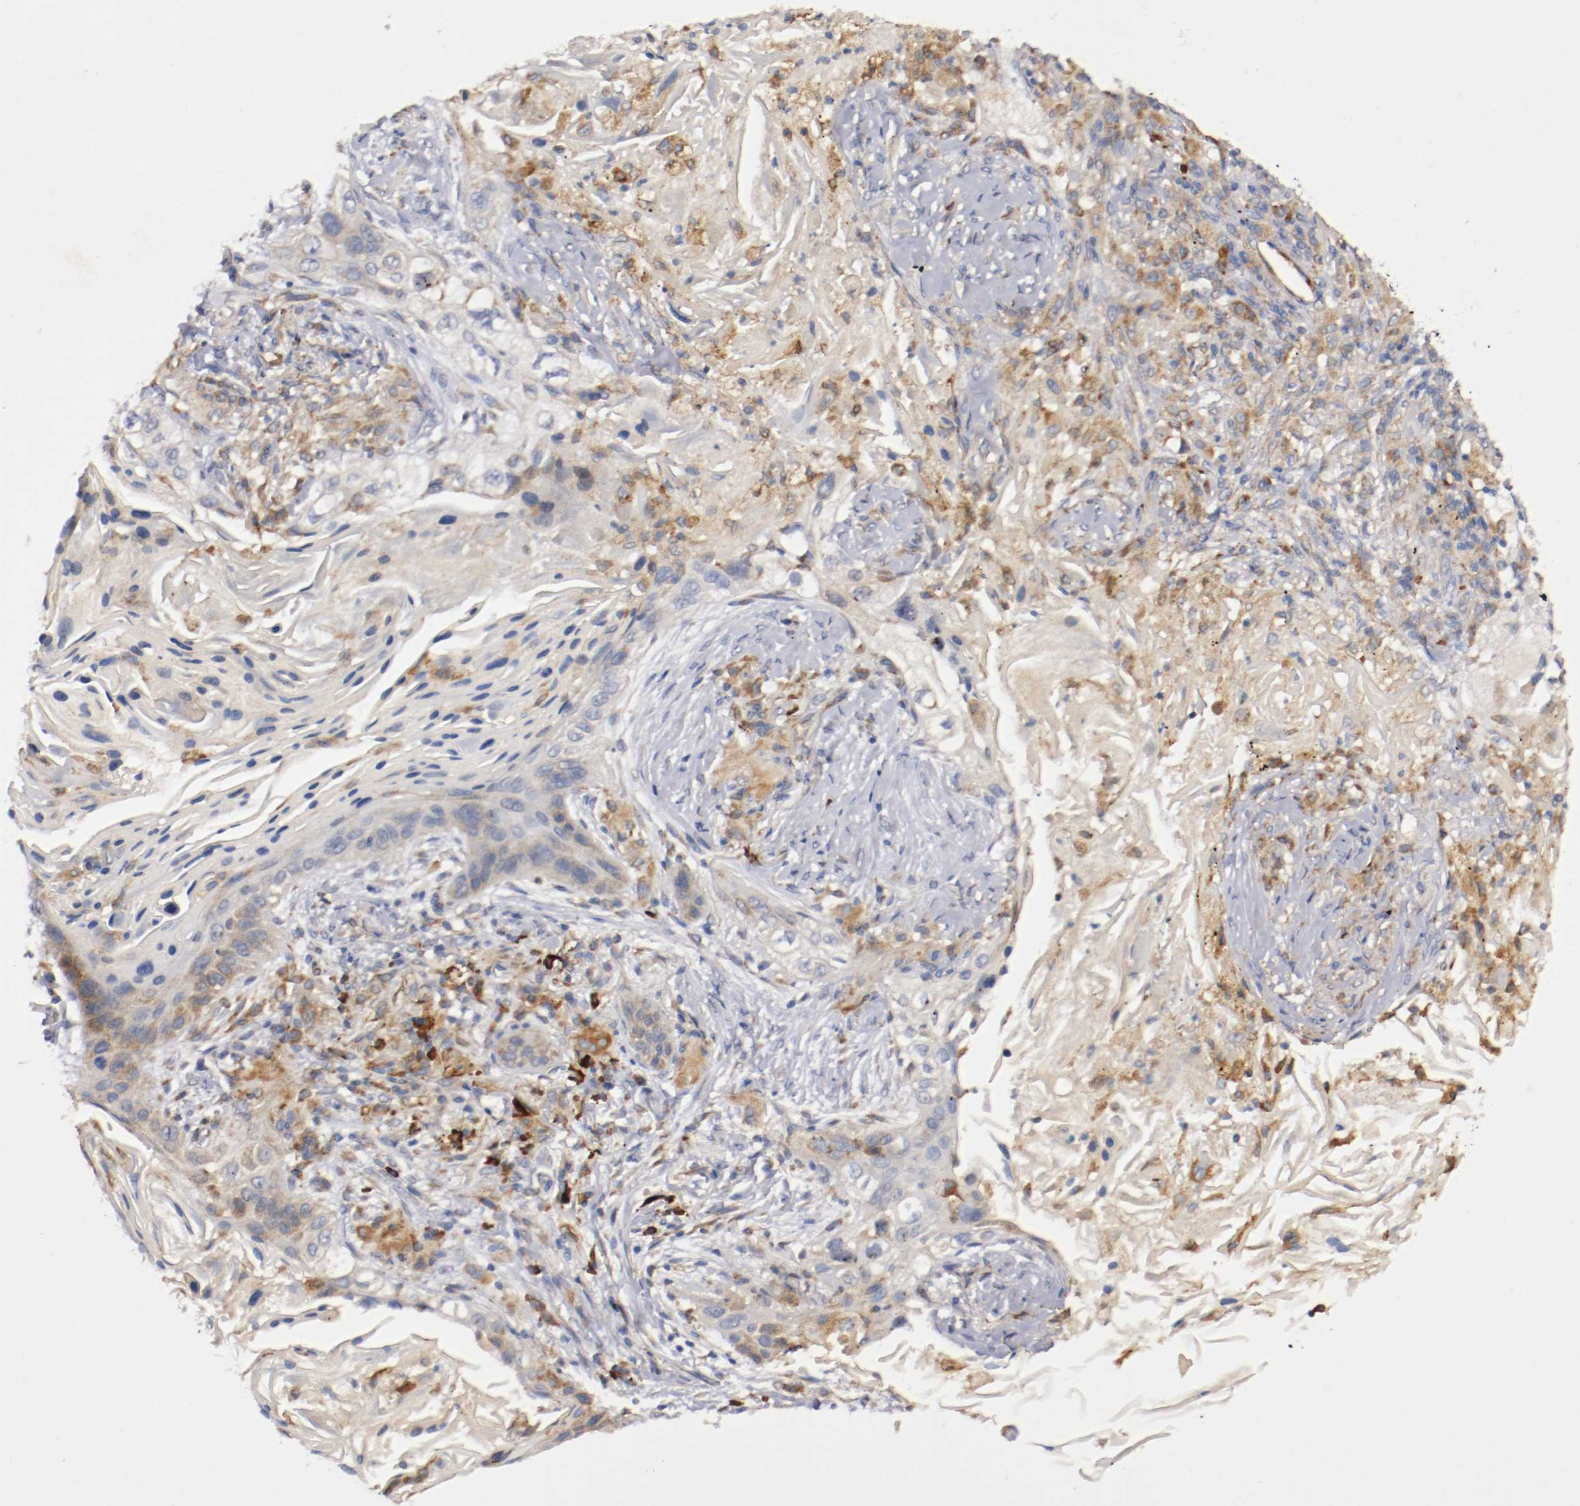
{"staining": {"intensity": "moderate", "quantity": "25%-75%", "location": "cytoplasmic/membranous"}, "tissue": "lung cancer", "cell_type": "Tumor cells", "image_type": "cancer", "snomed": [{"axis": "morphology", "description": "Squamous cell carcinoma, NOS"}, {"axis": "topography", "description": "Lung"}], "caption": "Immunohistochemical staining of lung squamous cell carcinoma reveals medium levels of moderate cytoplasmic/membranous protein positivity in about 25%-75% of tumor cells. (DAB IHC, brown staining for protein, blue staining for nuclei).", "gene": "TRAF2", "patient": {"sex": "female", "age": 67}}